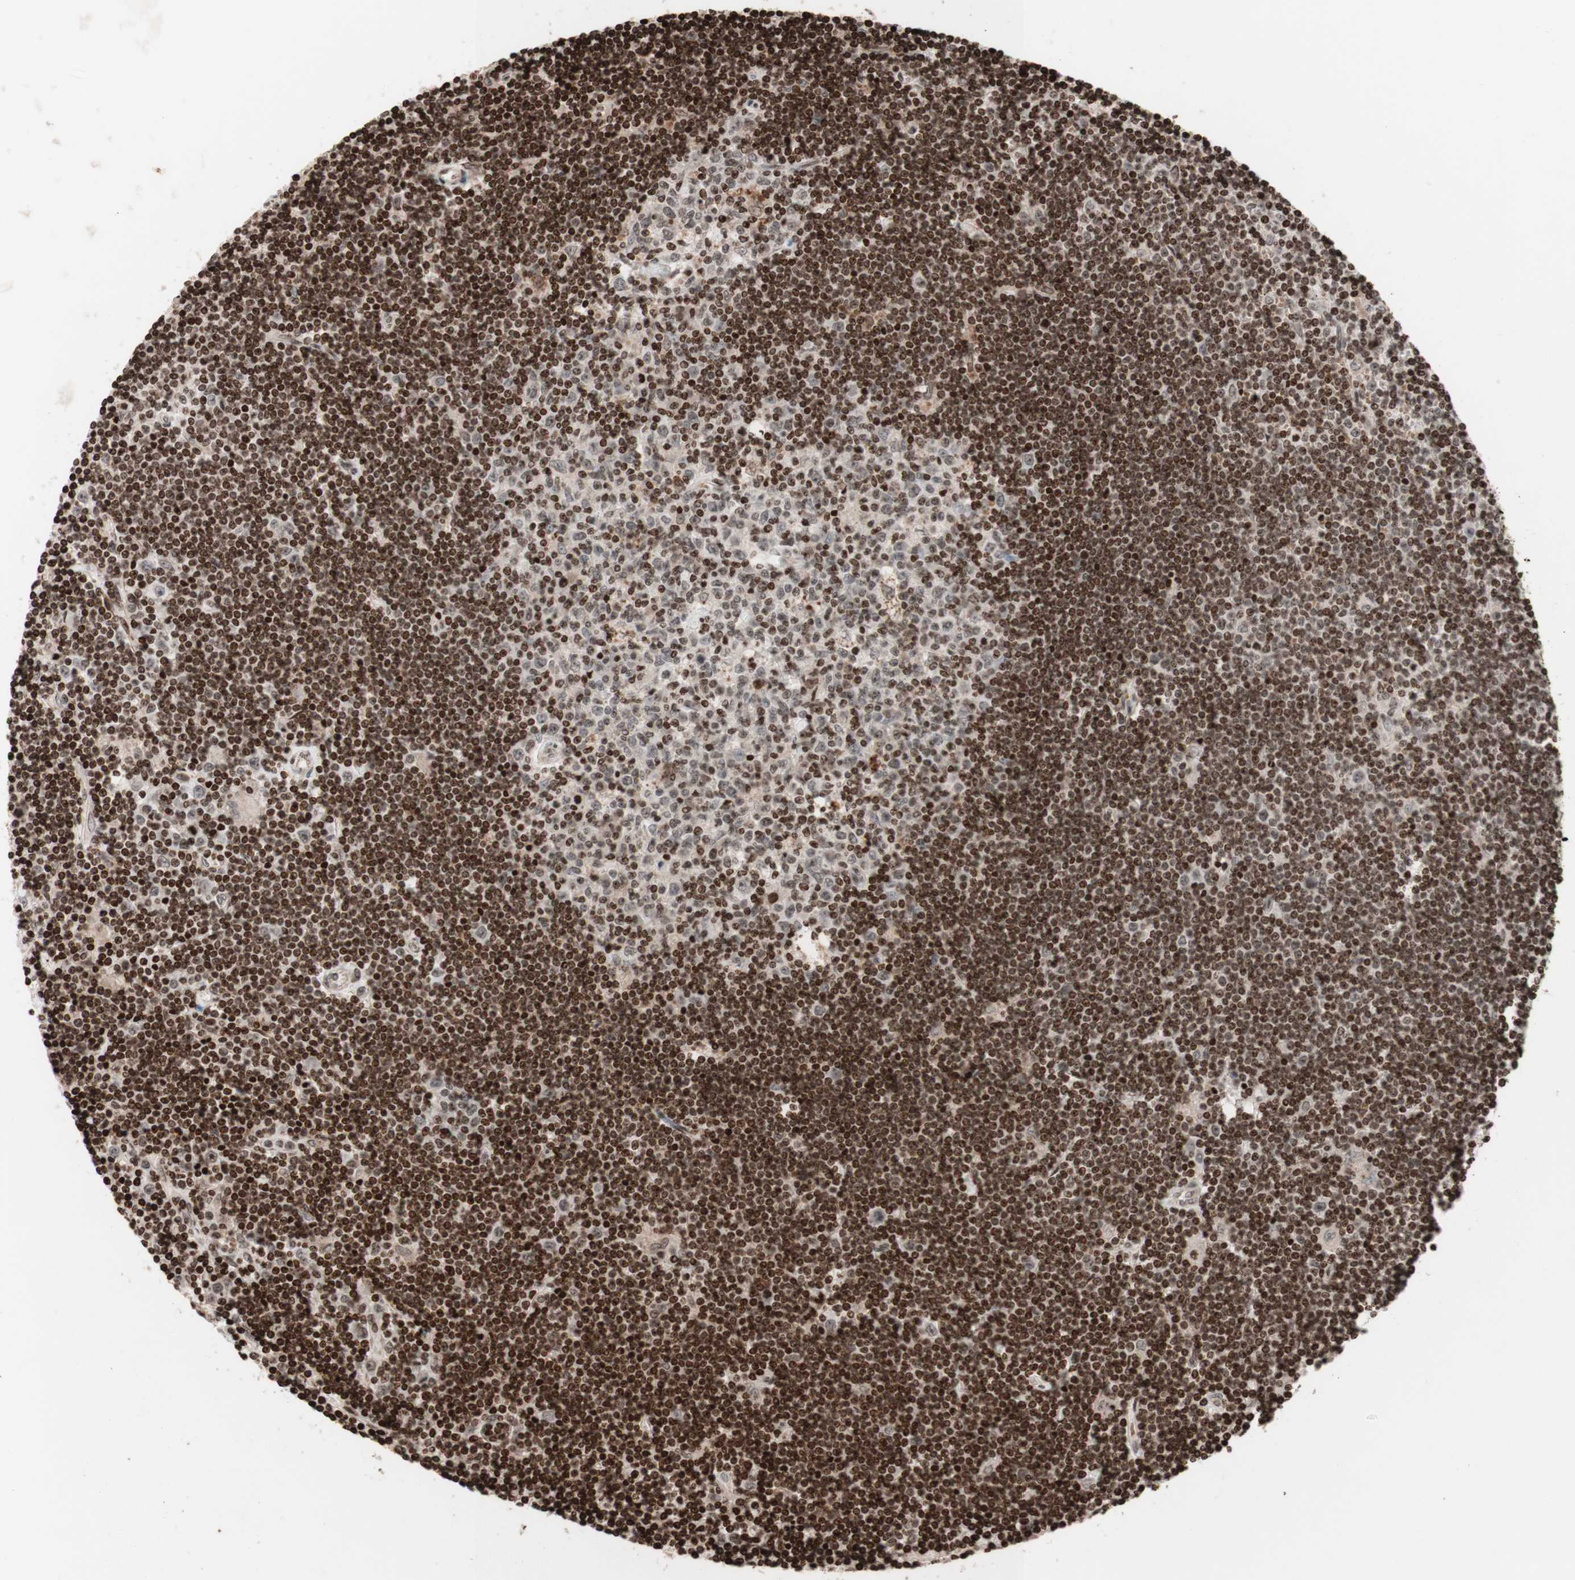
{"staining": {"intensity": "strong", "quantity": "25%-75%", "location": "cytoplasmic/membranous,nuclear"}, "tissue": "lymphoma", "cell_type": "Tumor cells", "image_type": "cancer", "snomed": [{"axis": "morphology", "description": "Malignant lymphoma, non-Hodgkin's type, Low grade"}, {"axis": "topography", "description": "Spleen"}], "caption": "Protein expression analysis of human lymphoma reveals strong cytoplasmic/membranous and nuclear staining in about 25%-75% of tumor cells.", "gene": "POLA1", "patient": {"sex": "male", "age": 76}}